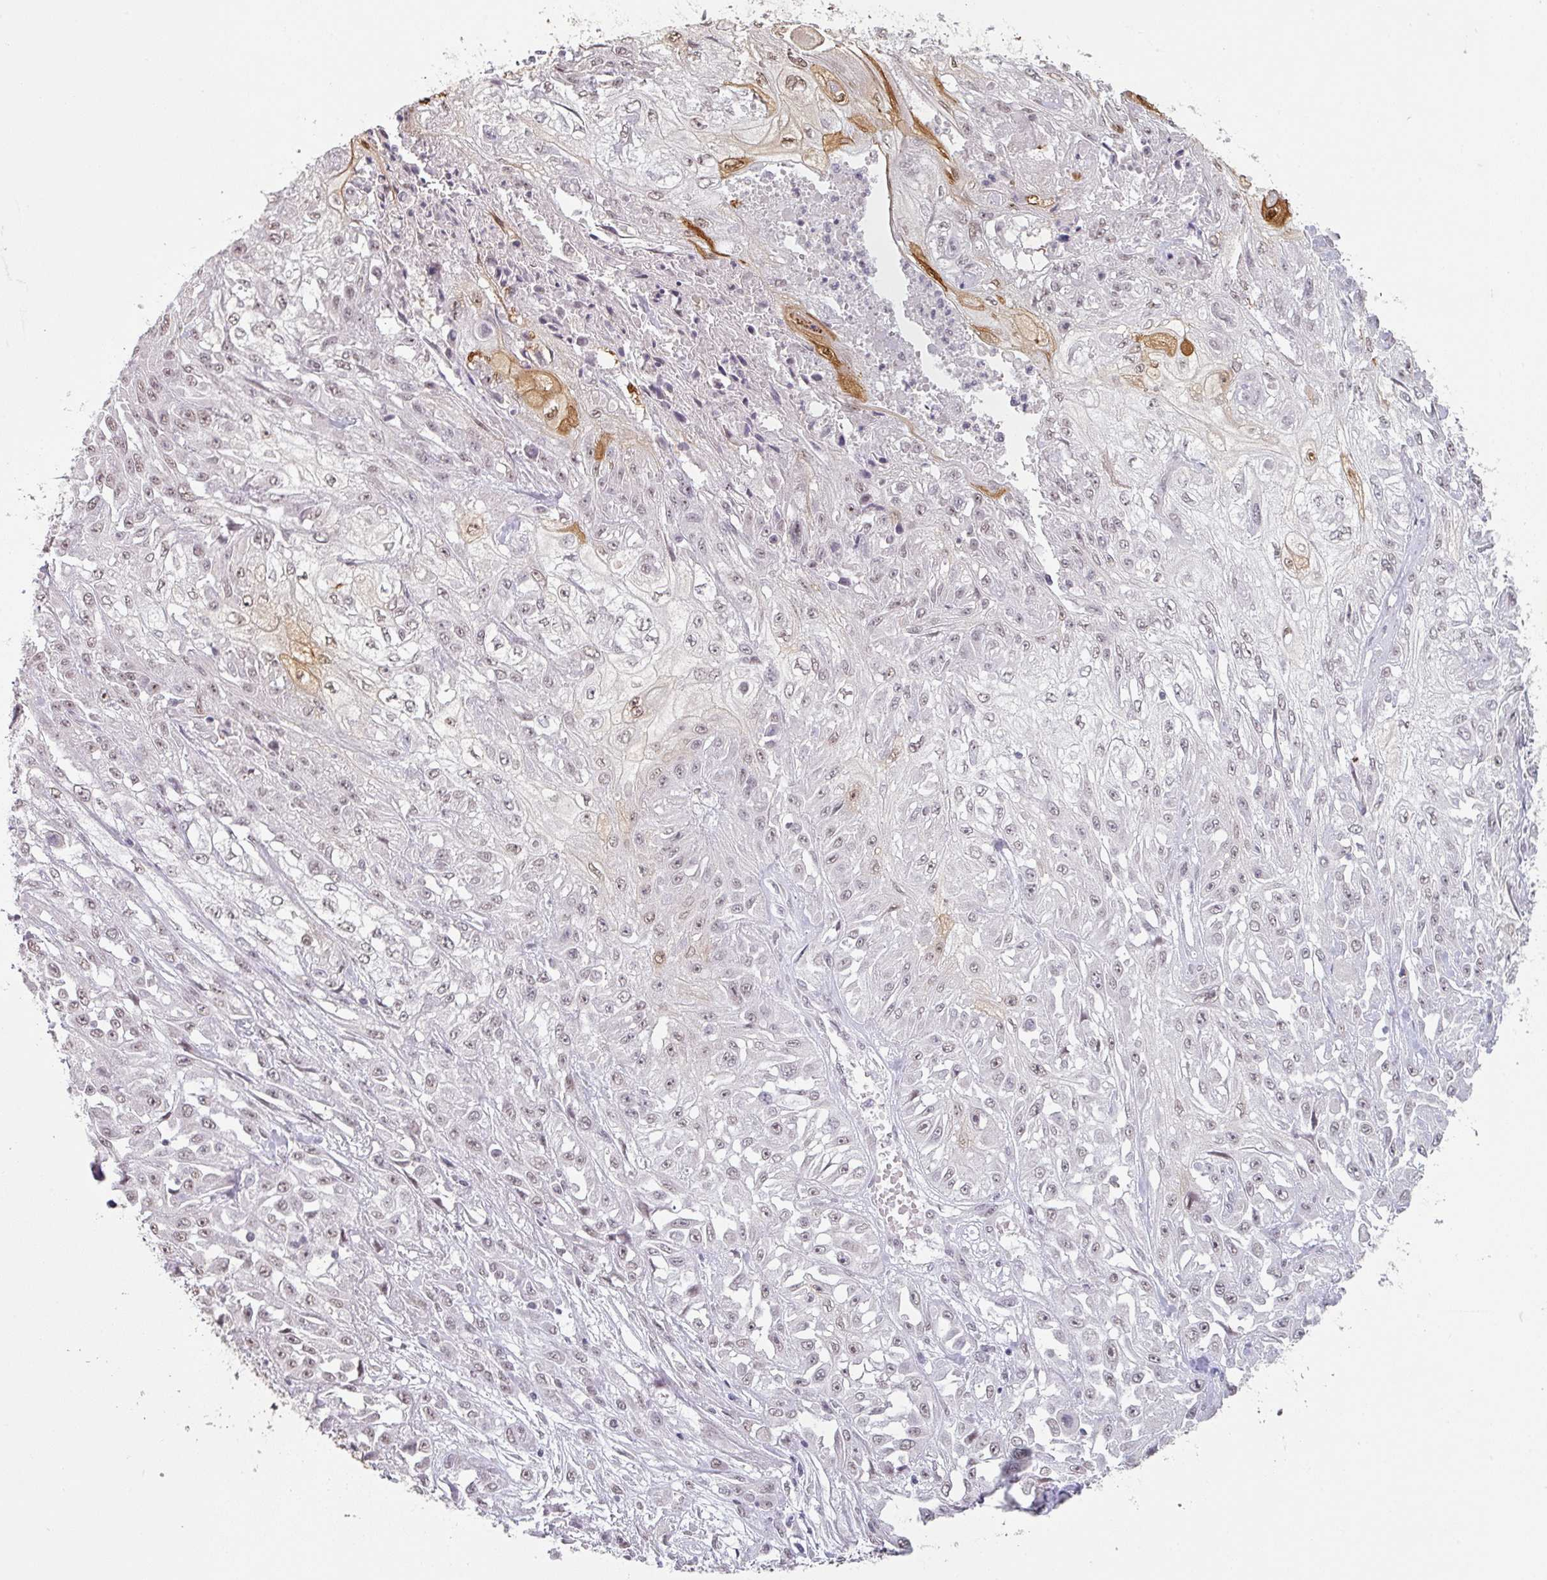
{"staining": {"intensity": "strong", "quantity": "<25%", "location": "cytoplasmic/membranous,nuclear"}, "tissue": "skin cancer", "cell_type": "Tumor cells", "image_type": "cancer", "snomed": [{"axis": "morphology", "description": "Squamous cell carcinoma, NOS"}, {"axis": "morphology", "description": "Squamous cell carcinoma, metastatic, NOS"}, {"axis": "topography", "description": "Skin"}, {"axis": "topography", "description": "Lymph node"}], "caption": "Immunohistochemical staining of skin squamous cell carcinoma shows strong cytoplasmic/membranous and nuclear protein staining in approximately <25% of tumor cells.", "gene": "SPRR1A", "patient": {"sex": "male", "age": 75}}